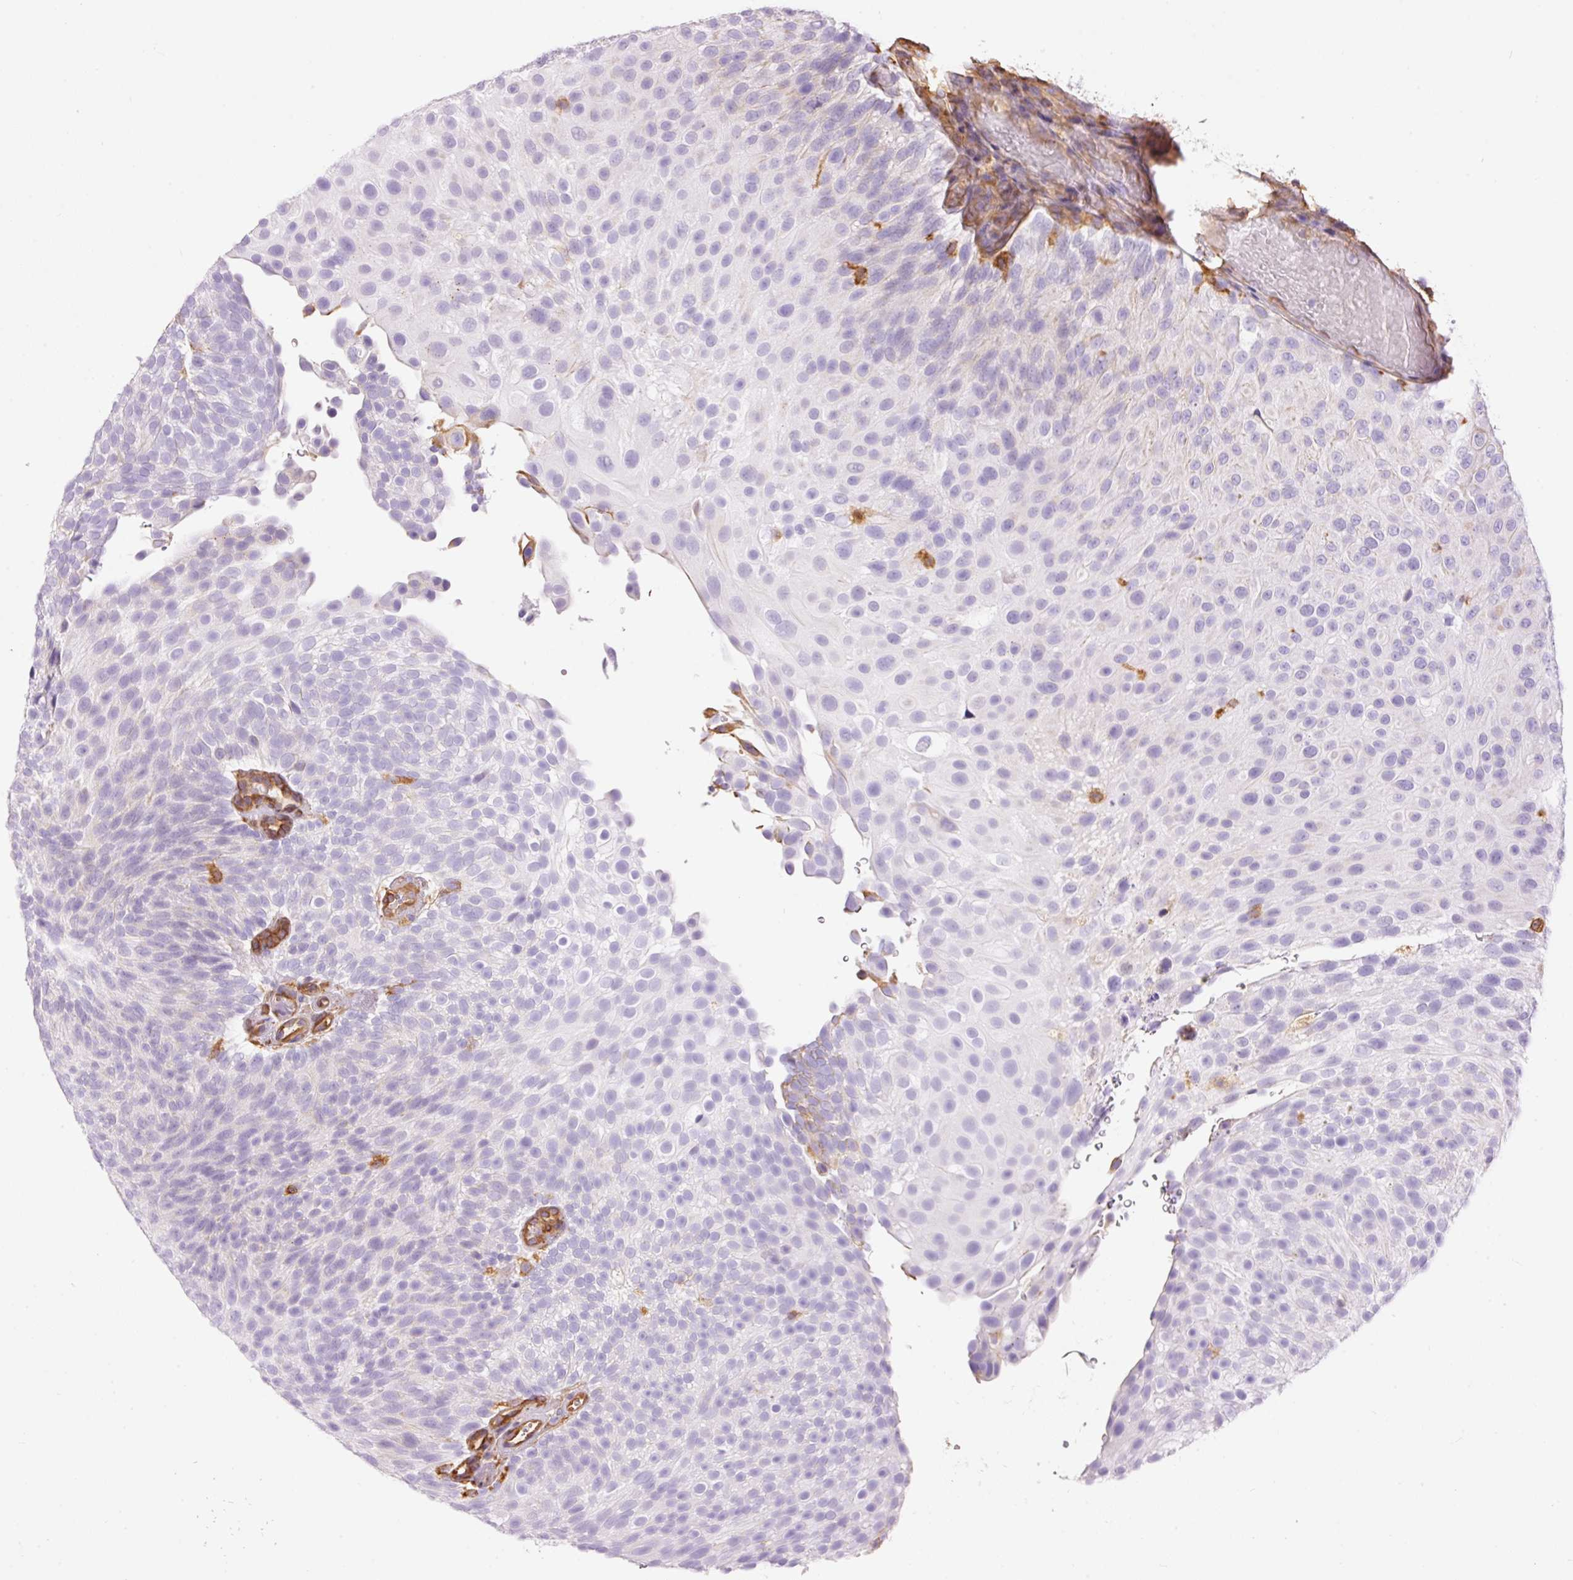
{"staining": {"intensity": "negative", "quantity": "none", "location": "none"}, "tissue": "urothelial cancer", "cell_type": "Tumor cells", "image_type": "cancer", "snomed": [{"axis": "morphology", "description": "Urothelial carcinoma, Low grade"}, {"axis": "topography", "description": "Urinary bladder"}], "caption": "Histopathology image shows no significant protein staining in tumor cells of low-grade urothelial carcinoma.", "gene": "IL10RB", "patient": {"sex": "male", "age": 78}}